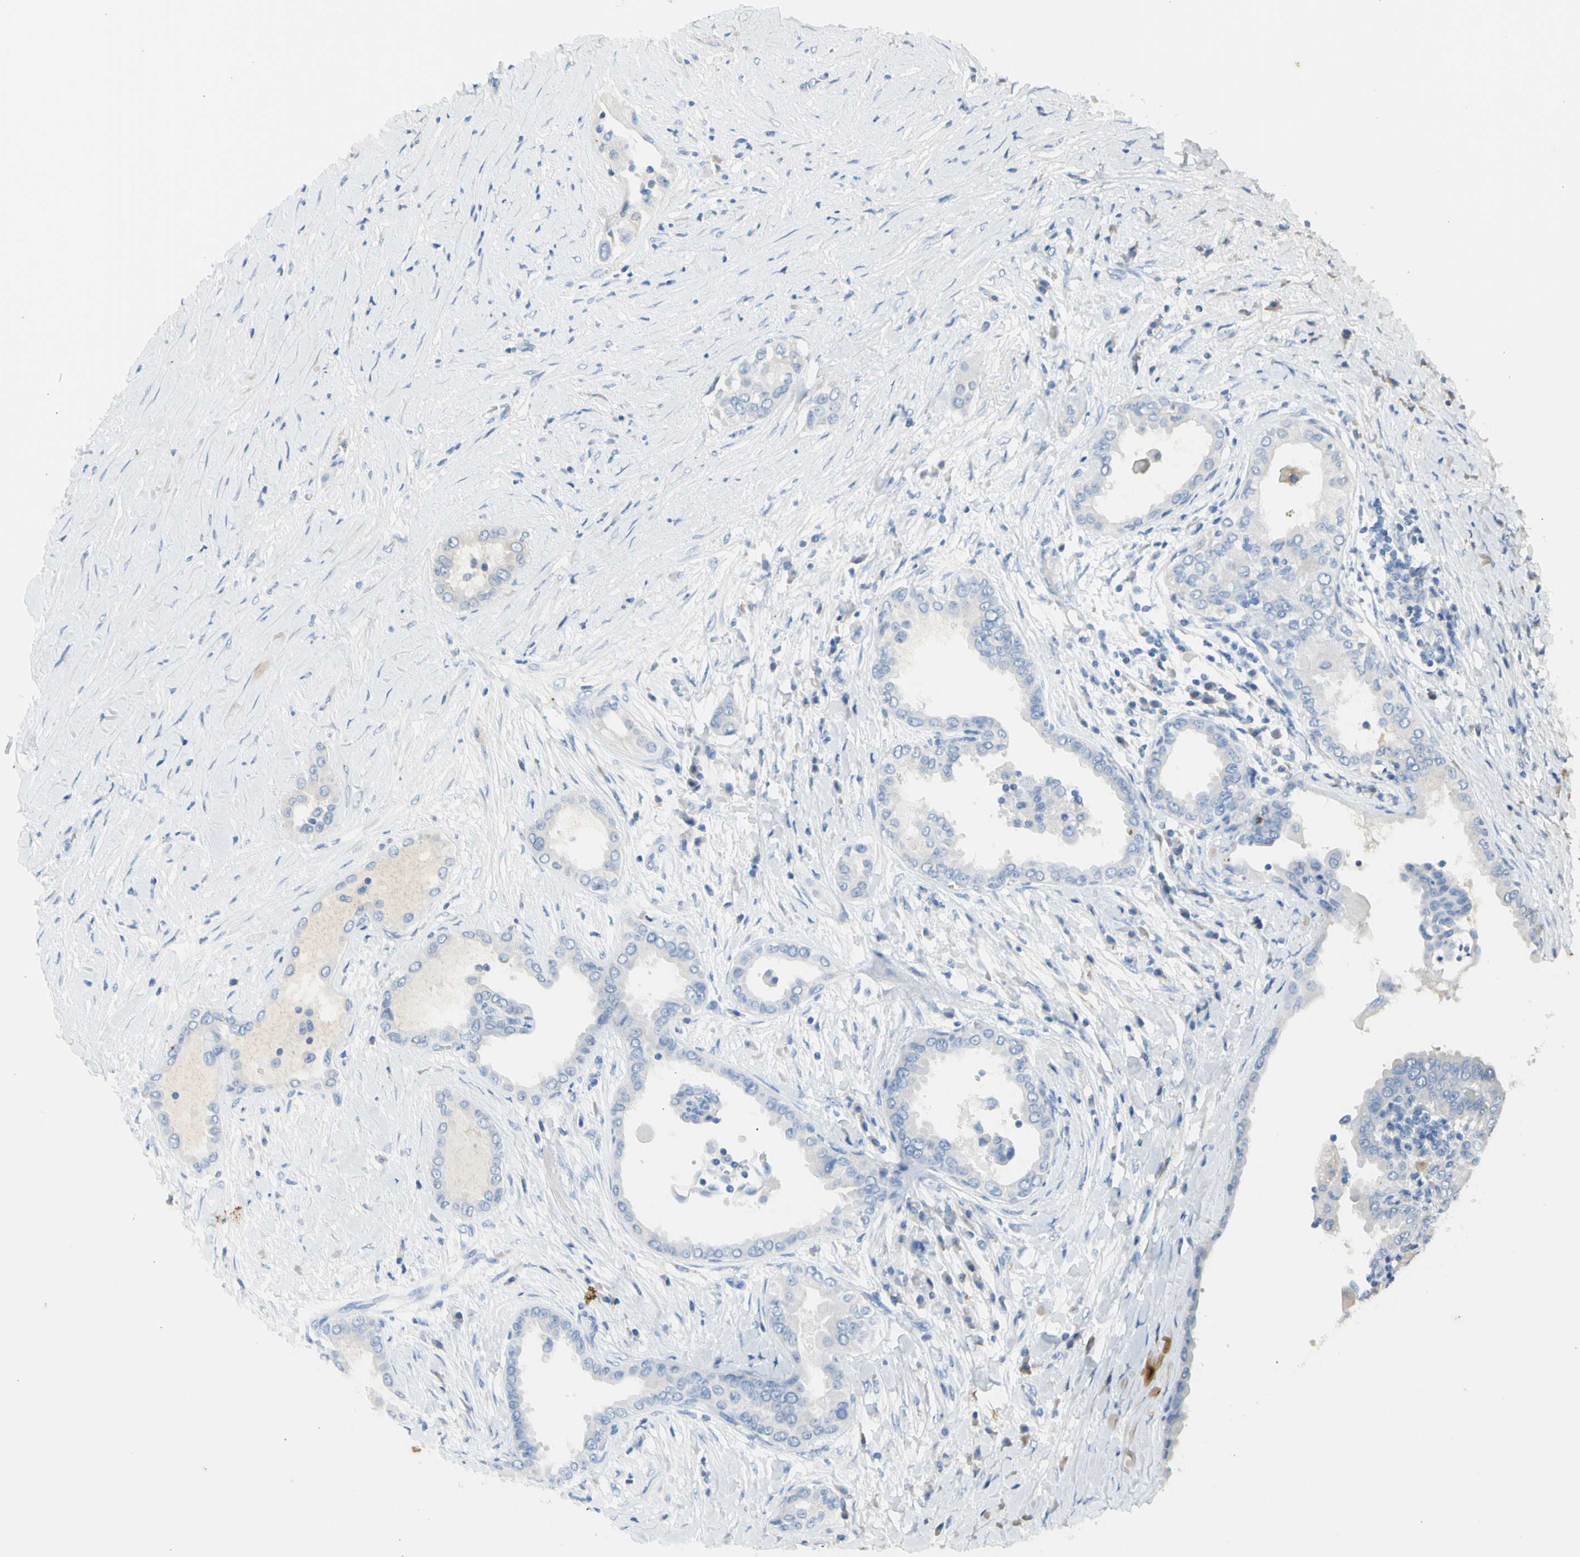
{"staining": {"intensity": "negative", "quantity": "none", "location": "none"}, "tissue": "thyroid cancer", "cell_type": "Tumor cells", "image_type": "cancer", "snomed": [{"axis": "morphology", "description": "Papillary adenocarcinoma, NOS"}, {"axis": "topography", "description": "Thyroid gland"}], "caption": "The histopathology image demonstrates no staining of tumor cells in thyroid cancer (papillary adenocarcinoma).", "gene": "NPHP3", "patient": {"sex": "male", "age": 33}}